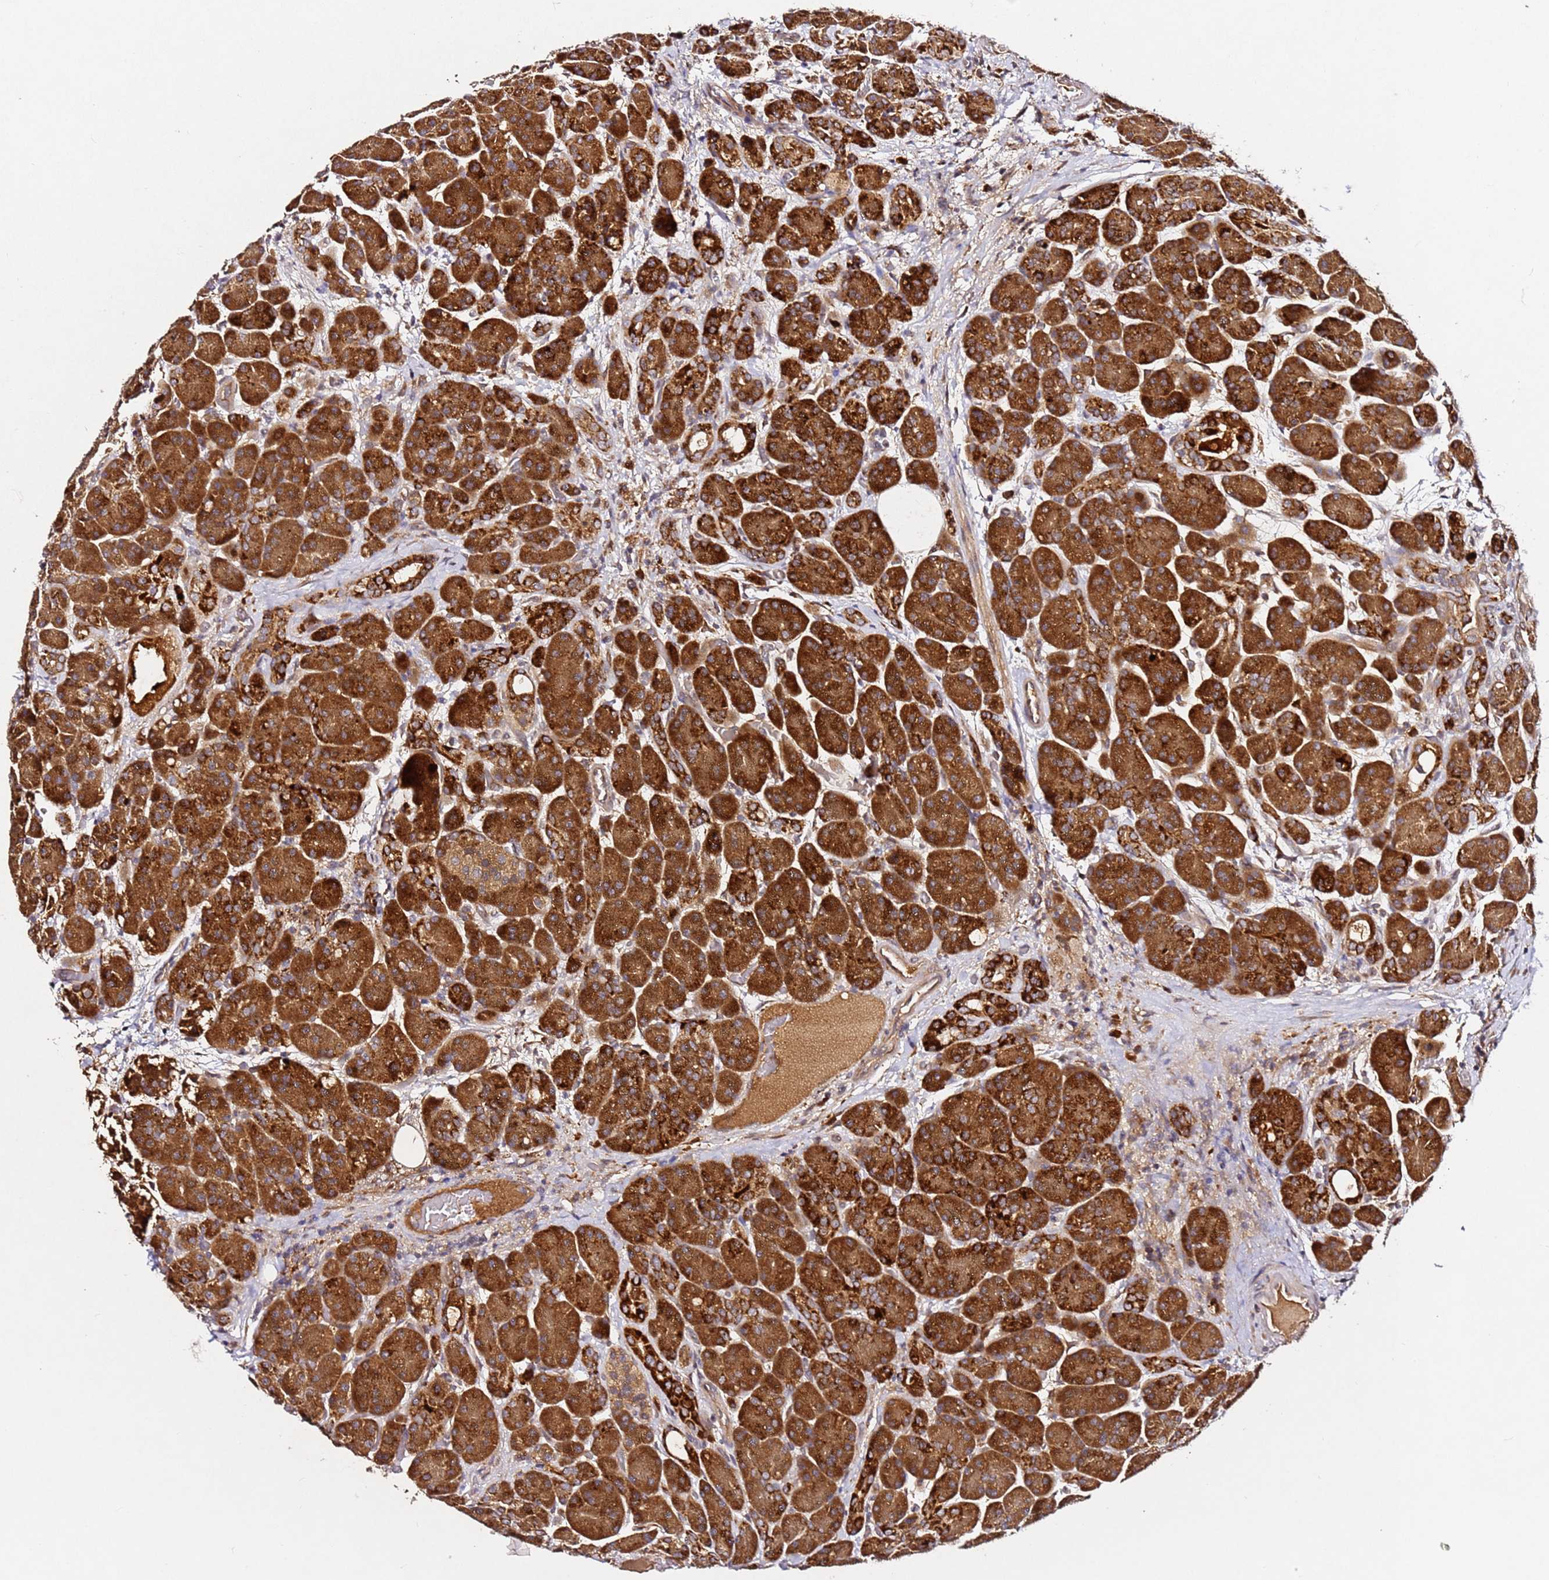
{"staining": {"intensity": "strong", "quantity": ">75%", "location": "cytoplasmic/membranous"}, "tissue": "pancreas", "cell_type": "Exocrine glandular cells", "image_type": "normal", "snomed": [{"axis": "morphology", "description": "Normal tissue, NOS"}, {"axis": "topography", "description": "Pancreas"}], "caption": "Protein staining by immunohistochemistry demonstrates strong cytoplasmic/membranous positivity in approximately >75% of exocrine glandular cells in unremarkable pancreas. (Brightfield microscopy of DAB IHC at high magnification).", "gene": "ALG11", "patient": {"sex": "male", "age": 63}}